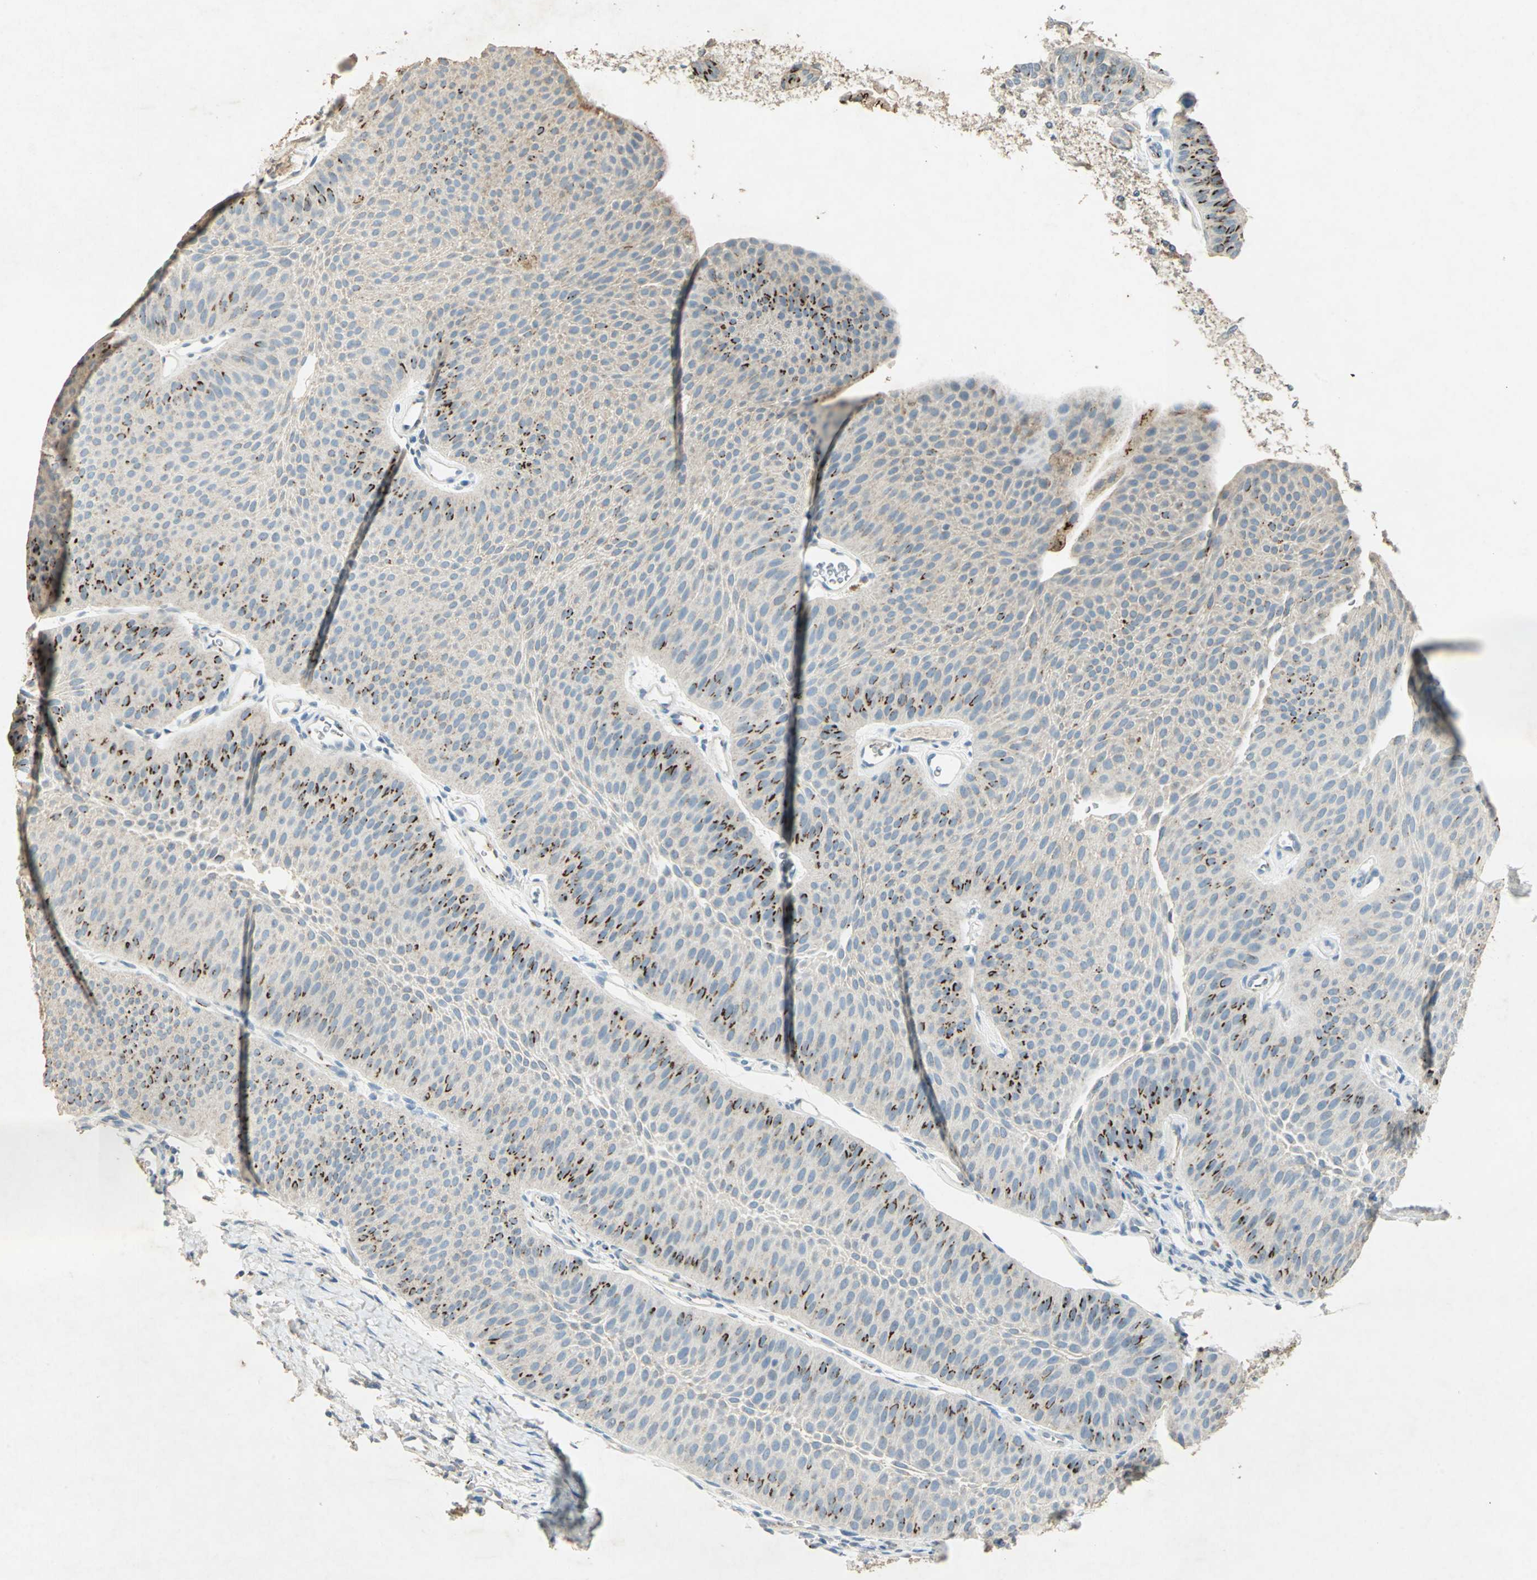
{"staining": {"intensity": "strong", "quantity": "<25%", "location": "cytoplasmic/membranous"}, "tissue": "urothelial cancer", "cell_type": "Tumor cells", "image_type": "cancer", "snomed": [{"axis": "morphology", "description": "Urothelial carcinoma, Low grade"}, {"axis": "topography", "description": "Urinary bladder"}], "caption": "The immunohistochemical stain labels strong cytoplasmic/membranous positivity in tumor cells of low-grade urothelial carcinoma tissue. The protein is stained brown, and the nuclei are stained in blue (DAB IHC with brightfield microscopy, high magnification).", "gene": "CAMK2B", "patient": {"sex": "female", "age": 60}}